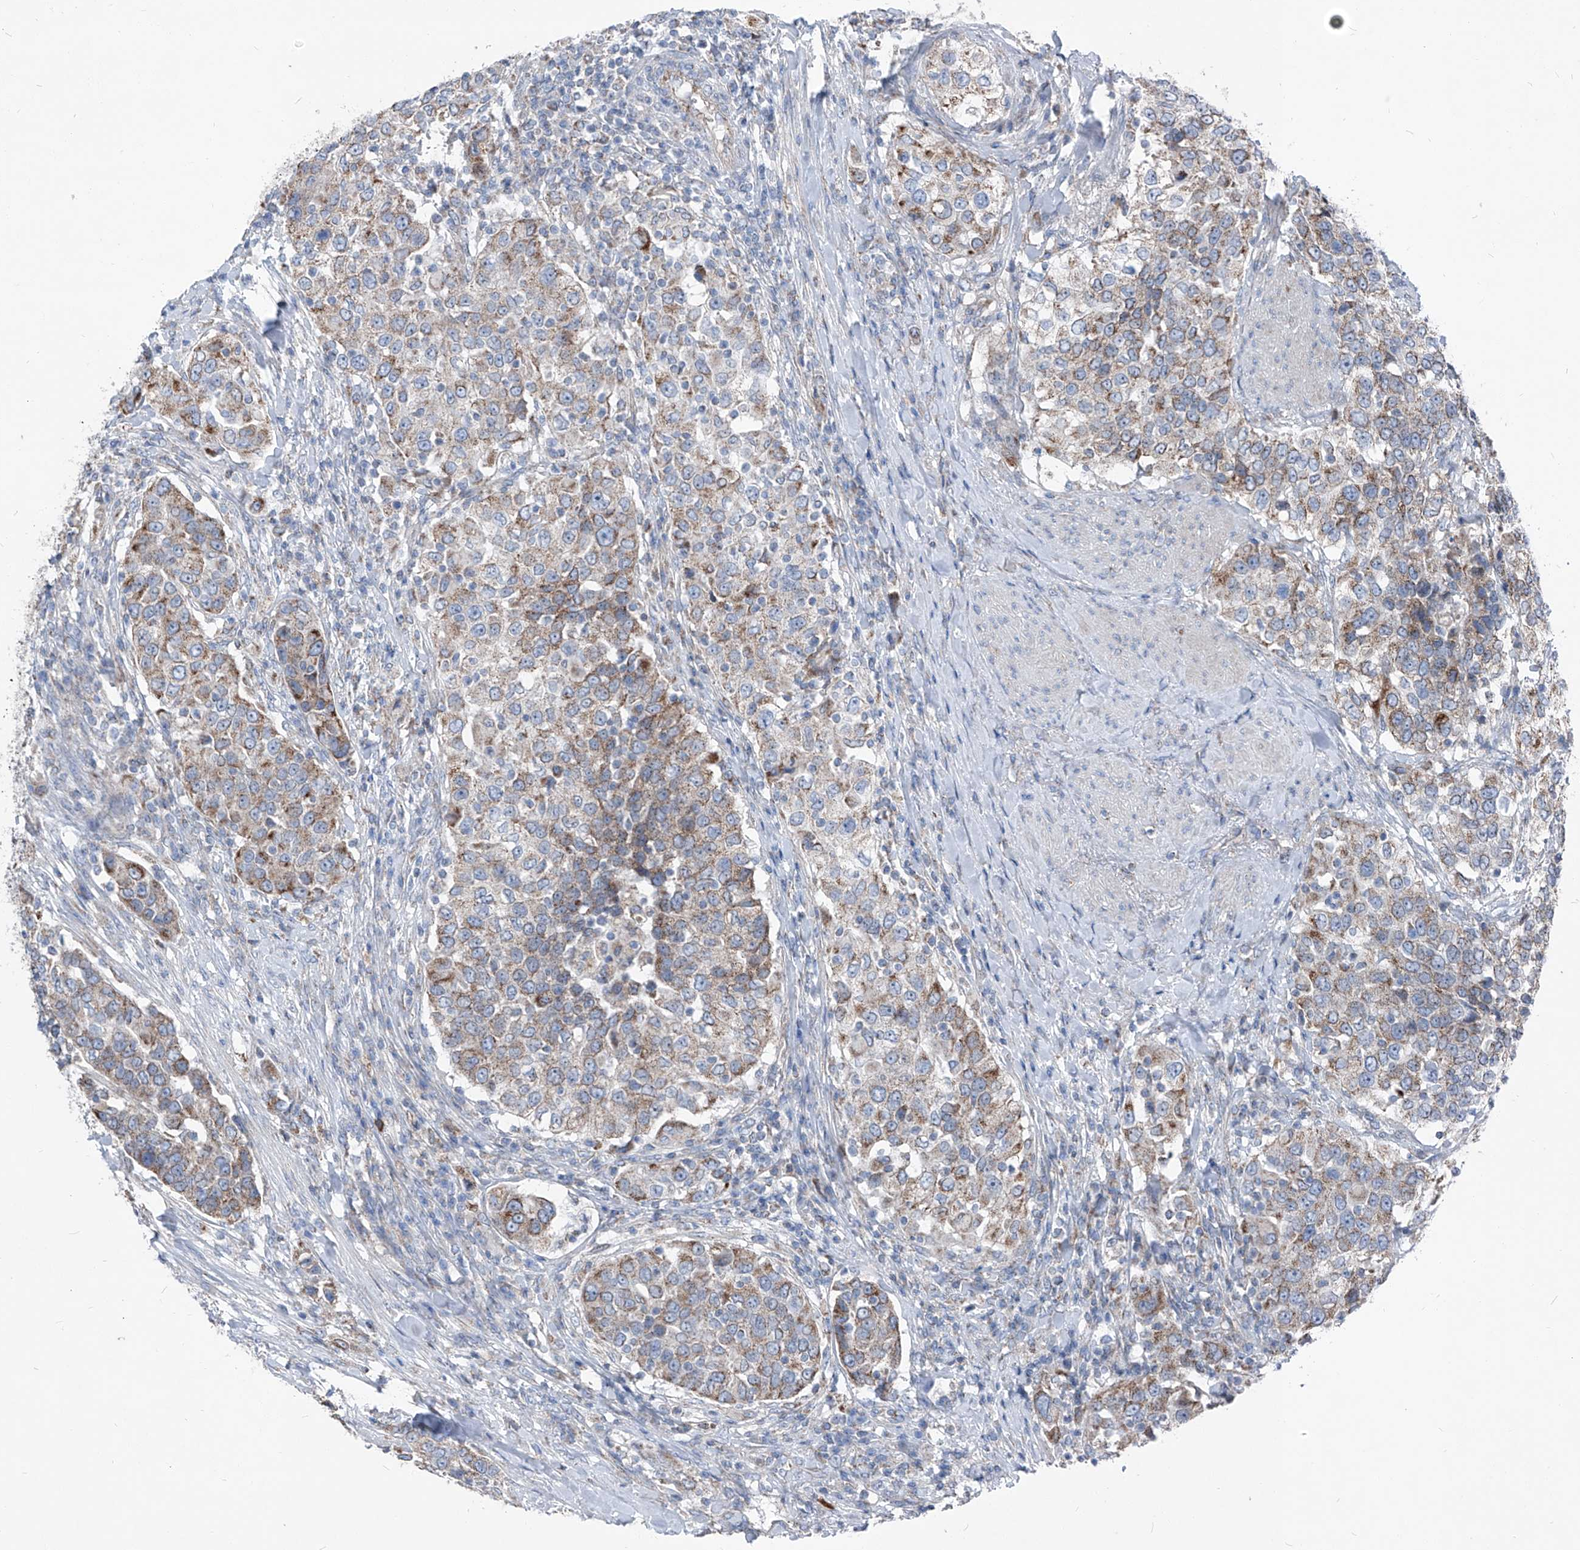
{"staining": {"intensity": "moderate", "quantity": "25%-75%", "location": "cytoplasmic/membranous"}, "tissue": "urothelial cancer", "cell_type": "Tumor cells", "image_type": "cancer", "snomed": [{"axis": "morphology", "description": "Urothelial carcinoma, High grade"}, {"axis": "topography", "description": "Urinary bladder"}], "caption": "A brown stain labels moderate cytoplasmic/membranous staining of a protein in human urothelial cancer tumor cells.", "gene": "AGPS", "patient": {"sex": "female", "age": 80}}